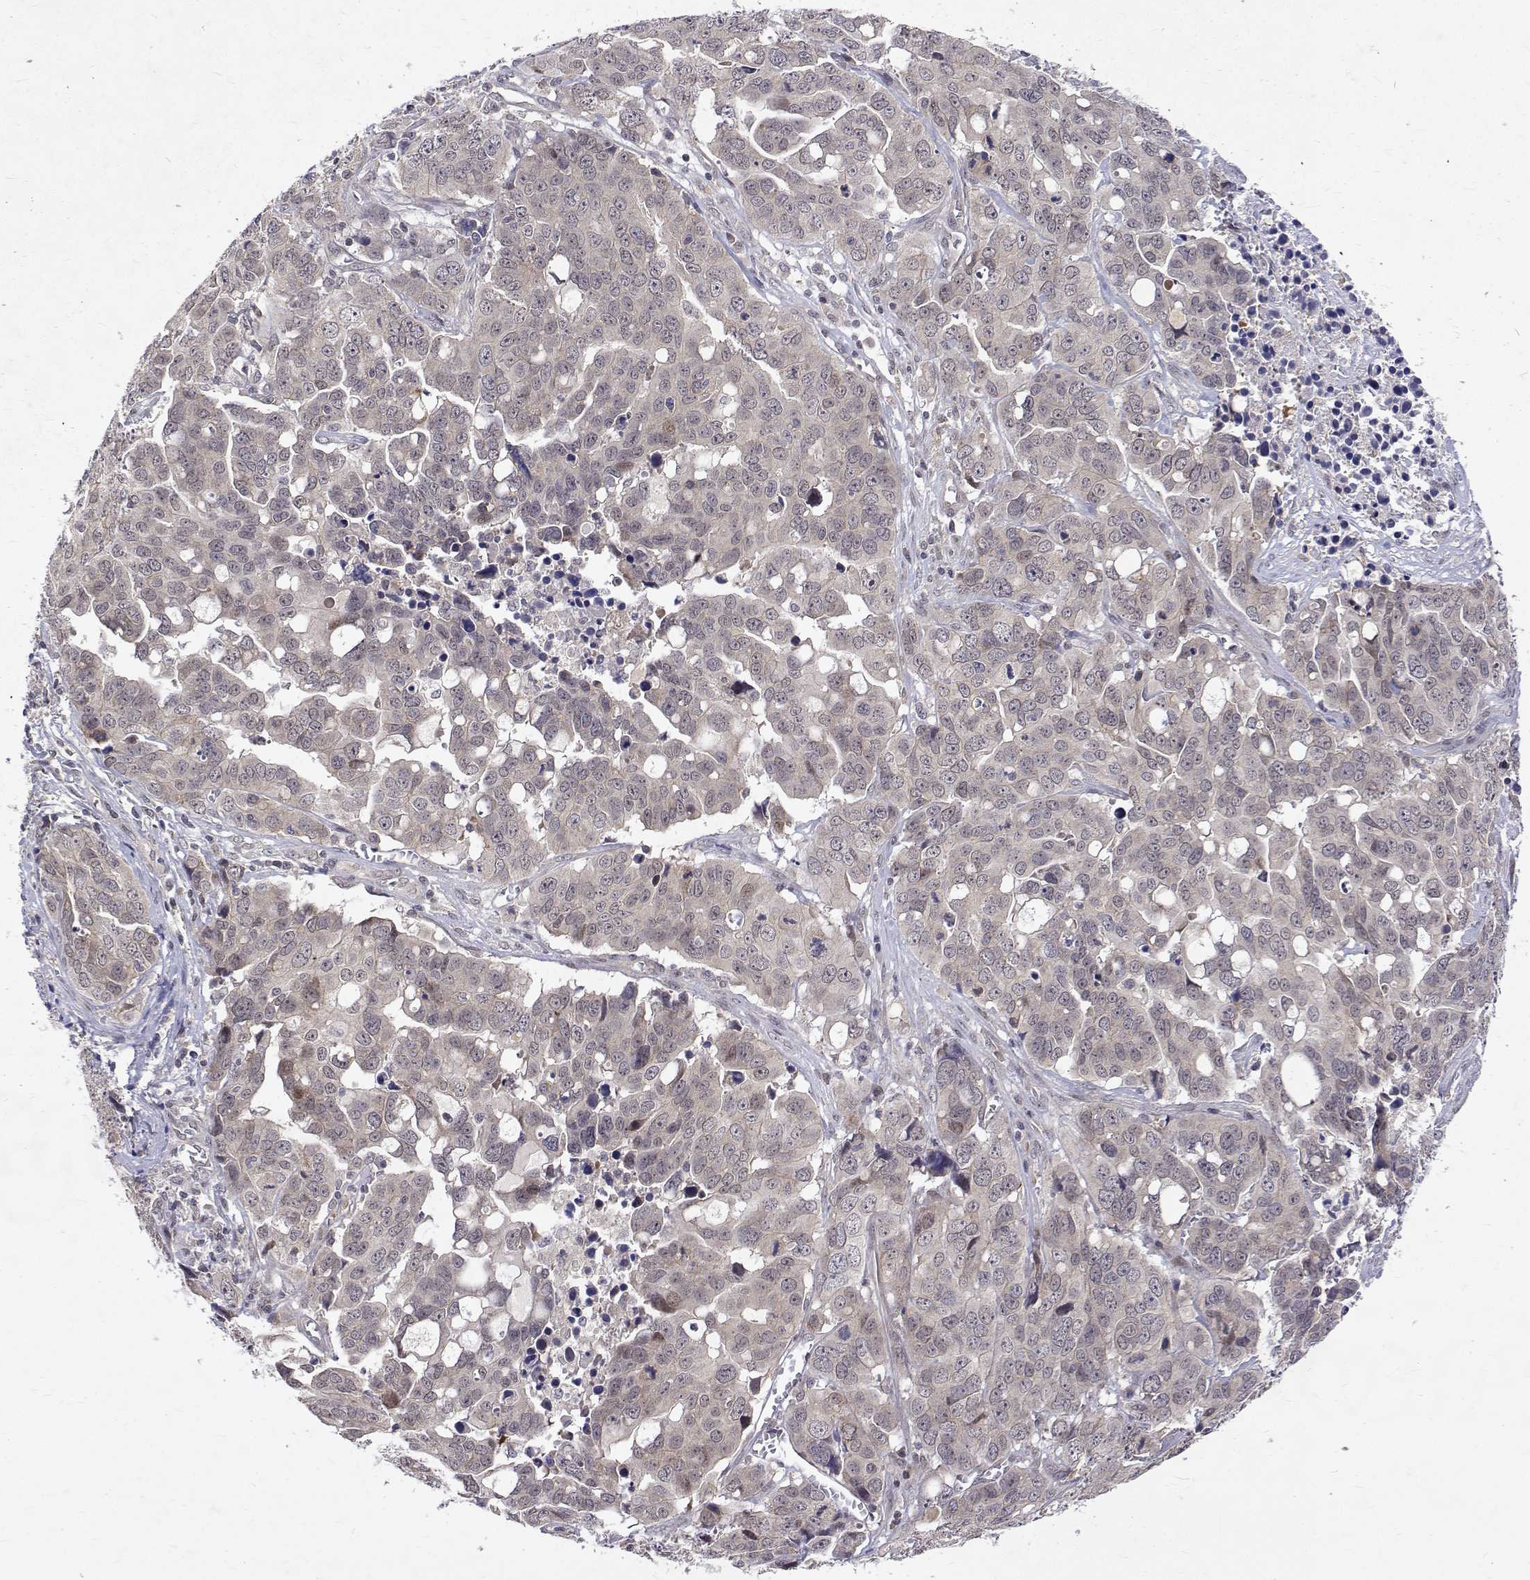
{"staining": {"intensity": "negative", "quantity": "none", "location": "none"}, "tissue": "ovarian cancer", "cell_type": "Tumor cells", "image_type": "cancer", "snomed": [{"axis": "morphology", "description": "Carcinoma, endometroid"}, {"axis": "topography", "description": "Ovary"}], "caption": "Protein analysis of ovarian endometroid carcinoma exhibits no significant expression in tumor cells.", "gene": "ALKBH8", "patient": {"sex": "female", "age": 78}}